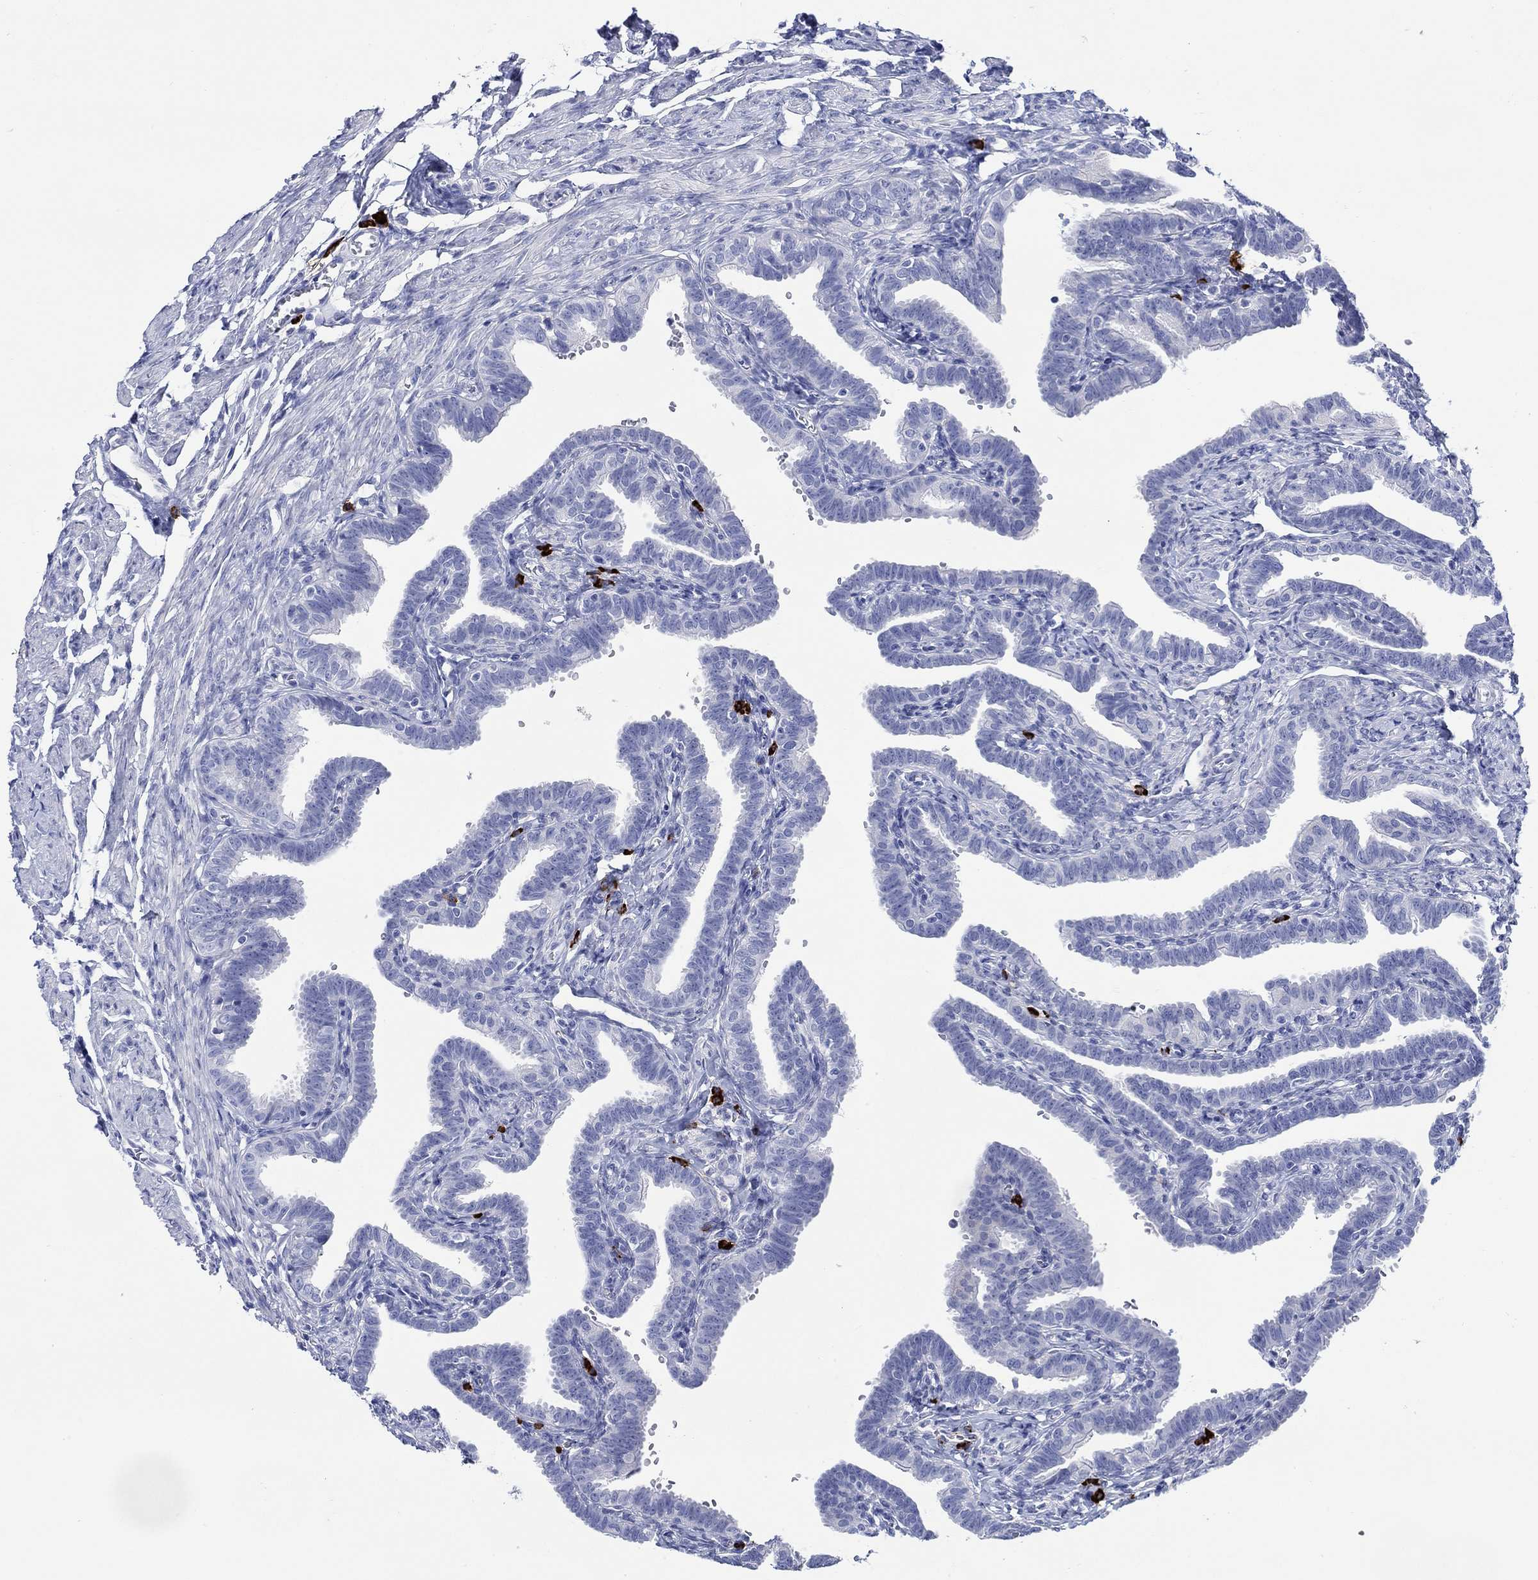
{"staining": {"intensity": "negative", "quantity": "none", "location": "none"}, "tissue": "fallopian tube", "cell_type": "Glandular cells", "image_type": "normal", "snomed": [{"axis": "morphology", "description": "Normal tissue, NOS"}, {"axis": "topography", "description": "Fallopian tube"}, {"axis": "topography", "description": "Ovary"}], "caption": "Fallopian tube was stained to show a protein in brown. There is no significant positivity in glandular cells. Nuclei are stained in blue.", "gene": "P2RY6", "patient": {"sex": "female", "age": 57}}